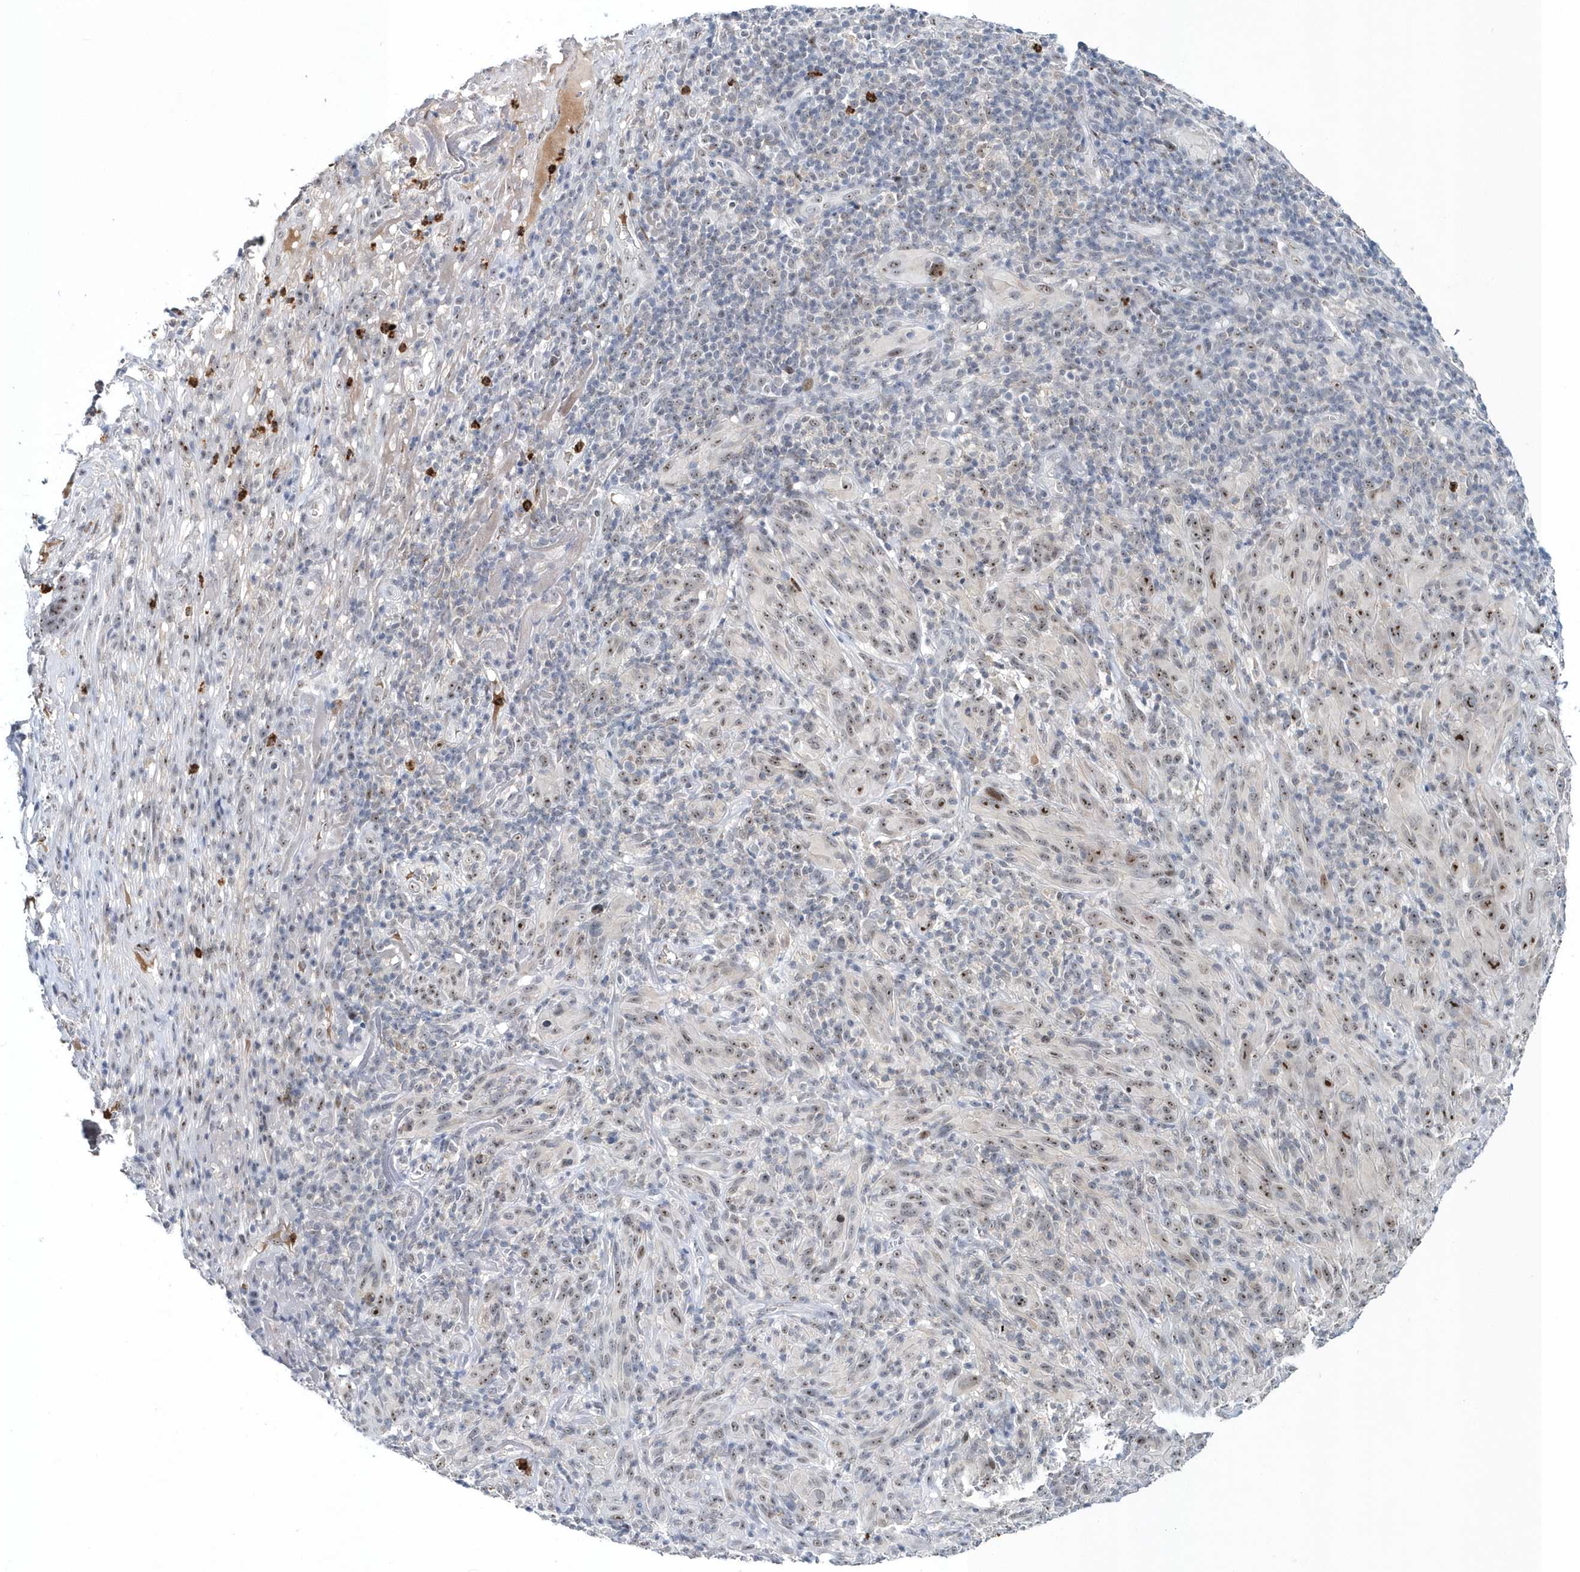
{"staining": {"intensity": "moderate", "quantity": "25%-75%", "location": "nuclear"}, "tissue": "melanoma", "cell_type": "Tumor cells", "image_type": "cancer", "snomed": [{"axis": "morphology", "description": "Malignant melanoma, NOS"}, {"axis": "topography", "description": "Skin of head"}], "caption": "Melanoma stained with a brown dye exhibits moderate nuclear positive expression in about 25%-75% of tumor cells.", "gene": "ASCL4", "patient": {"sex": "male", "age": 96}}